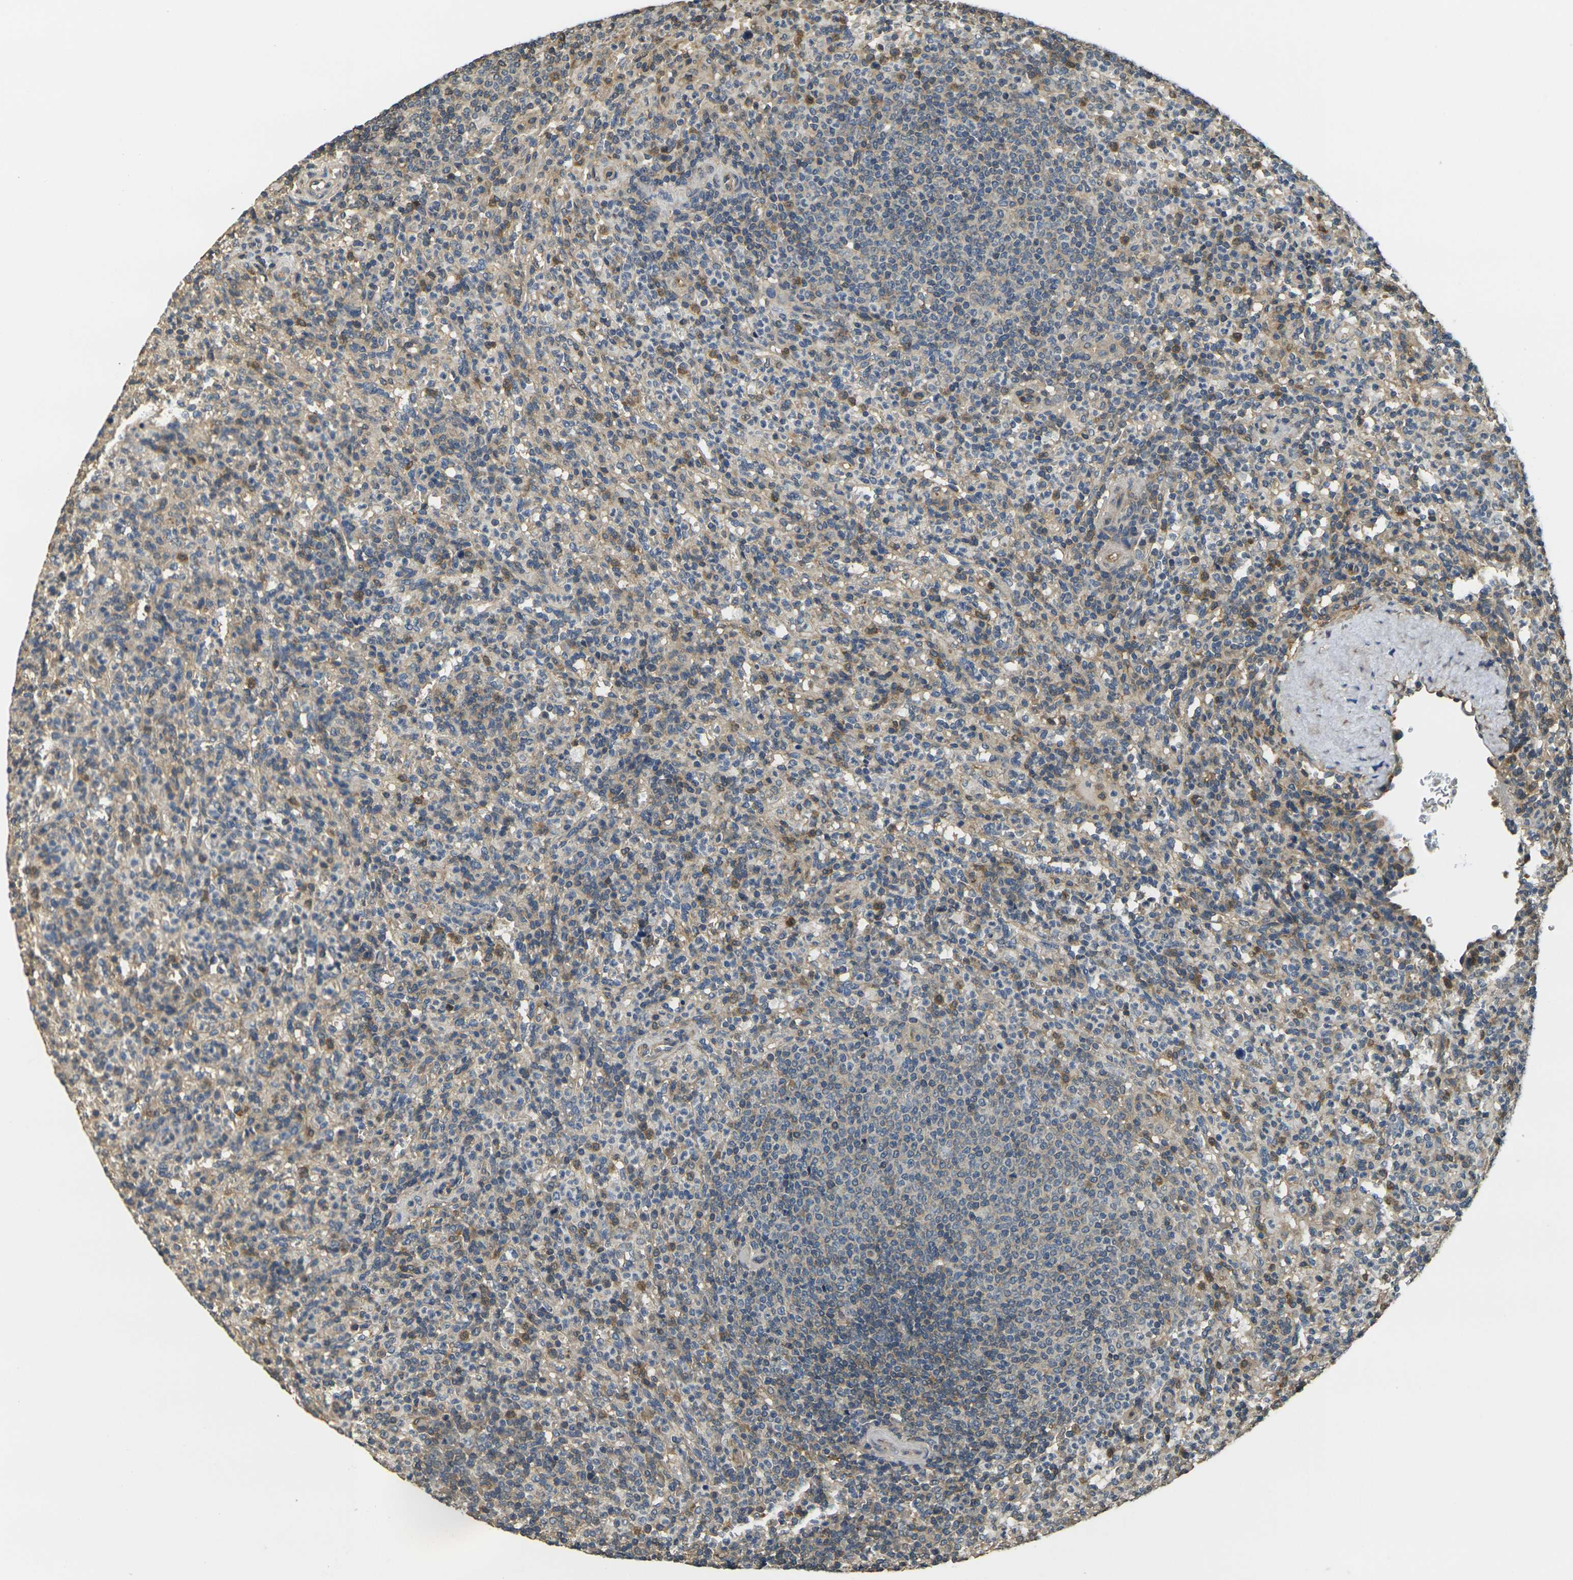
{"staining": {"intensity": "weak", "quantity": "25%-75%", "location": "cytoplasmic/membranous"}, "tissue": "spleen", "cell_type": "Cells in red pulp", "image_type": "normal", "snomed": [{"axis": "morphology", "description": "Normal tissue, NOS"}, {"axis": "topography", "description": "Spleen"}], "caption": "Weak cytoplasmic/membranous staining is identified in about 25%-75% of cells in red pulp in normal spleen.", "gene": "CAST", "patient": {"sex": "male", "age": 36}}